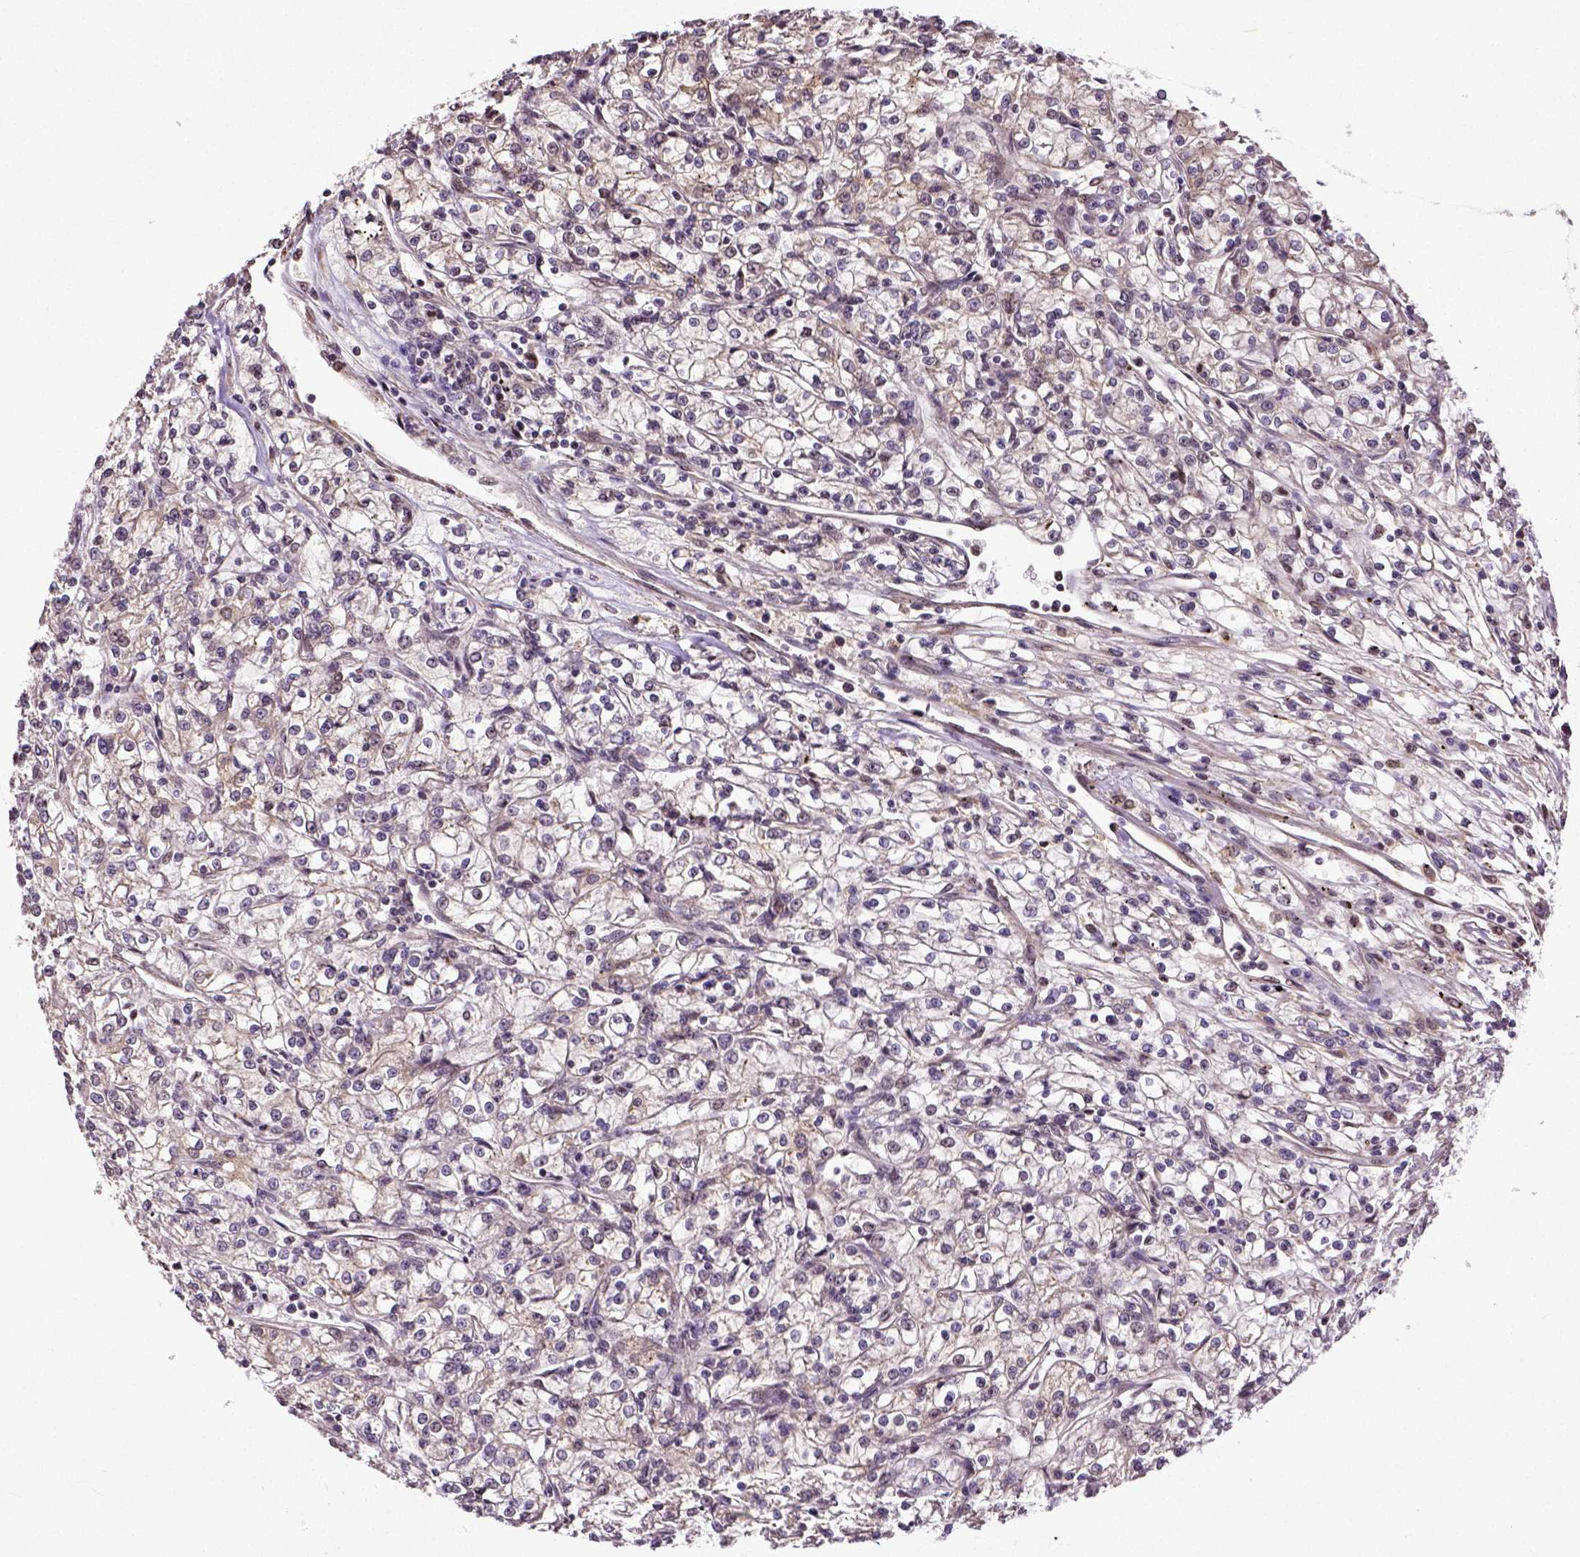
{"staining": {"intensity": "weak", "quantity": "<25%", "location": "cytoplasmic/membranous"}, "tissue": "renal cancer", "cell_type": "Tumor cells", "image_type": "cancer", "snomed": [{"axis": "morphology", "description": "Adenocarcinoma, NOS"}, {"axis": "topography", "description": "Kidney"}], "caption": "DAB (3,3'-diaminobenzidine) immunohistochemical staining of human adenocarcinoma (renal) displays no significant positivity in tumor cells.", "gene": "DICER1", "patient": {"sex": "female", "age": 59}}